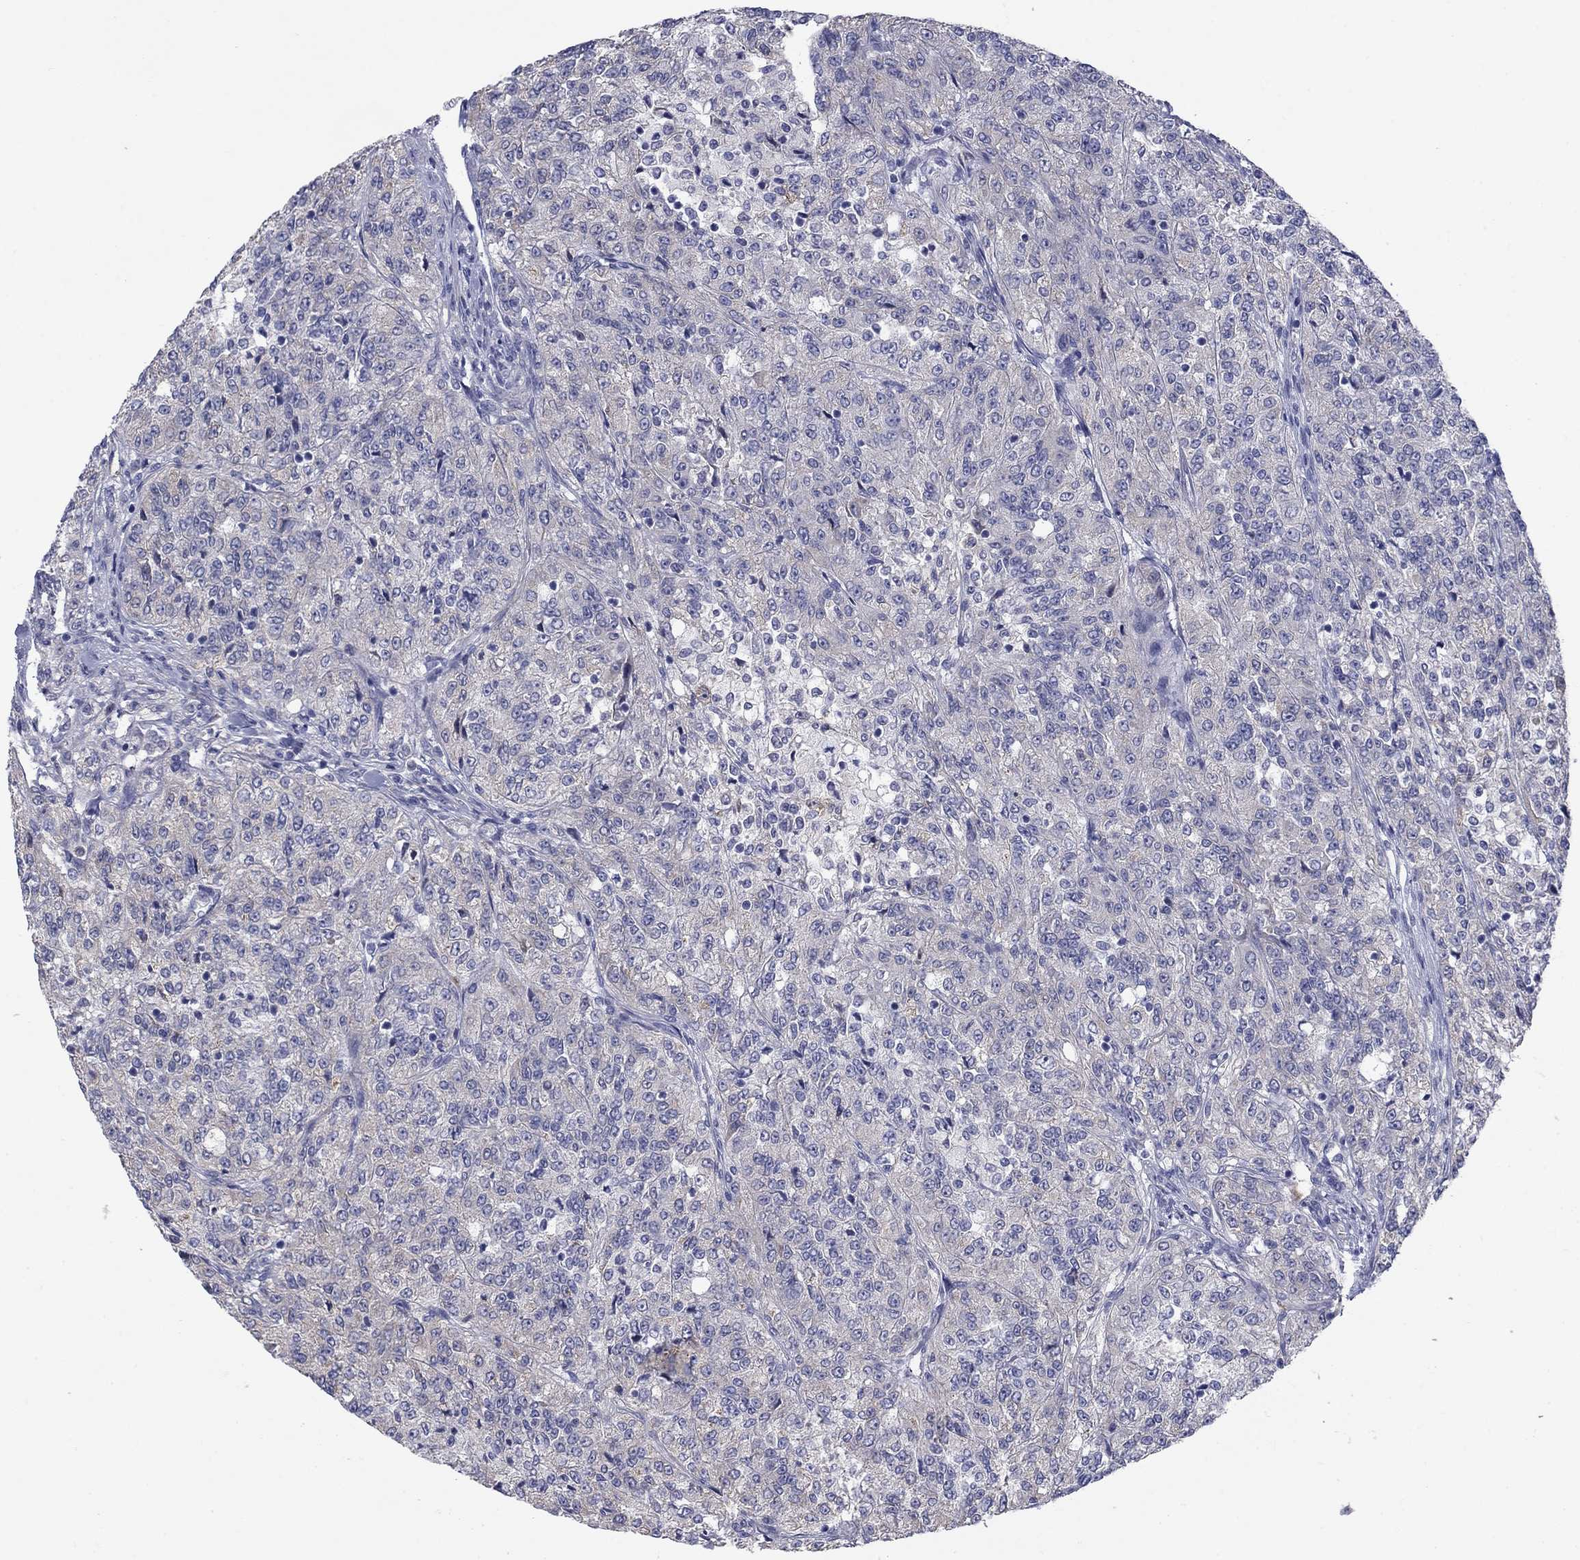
{"staining": {"intensity": "negative", "quantity": "none", "location": "none"}, "tissue": "renal cancer", "cell_type": "Tumor cells", "image_type": "cancer", "snomed": [{"axis": "morphology", "description": "Adenocarcinoma, NOS"}, {"axis": "topography", "description": "Kidney"}], "caption": "IHC micrograph of neoplastic tissue: human renal cancer stained with DAB displays no significant protein expression in tumor cells.", "gene": "TMPRSS11A", "patient": {"sex": "female", "age": 63}}